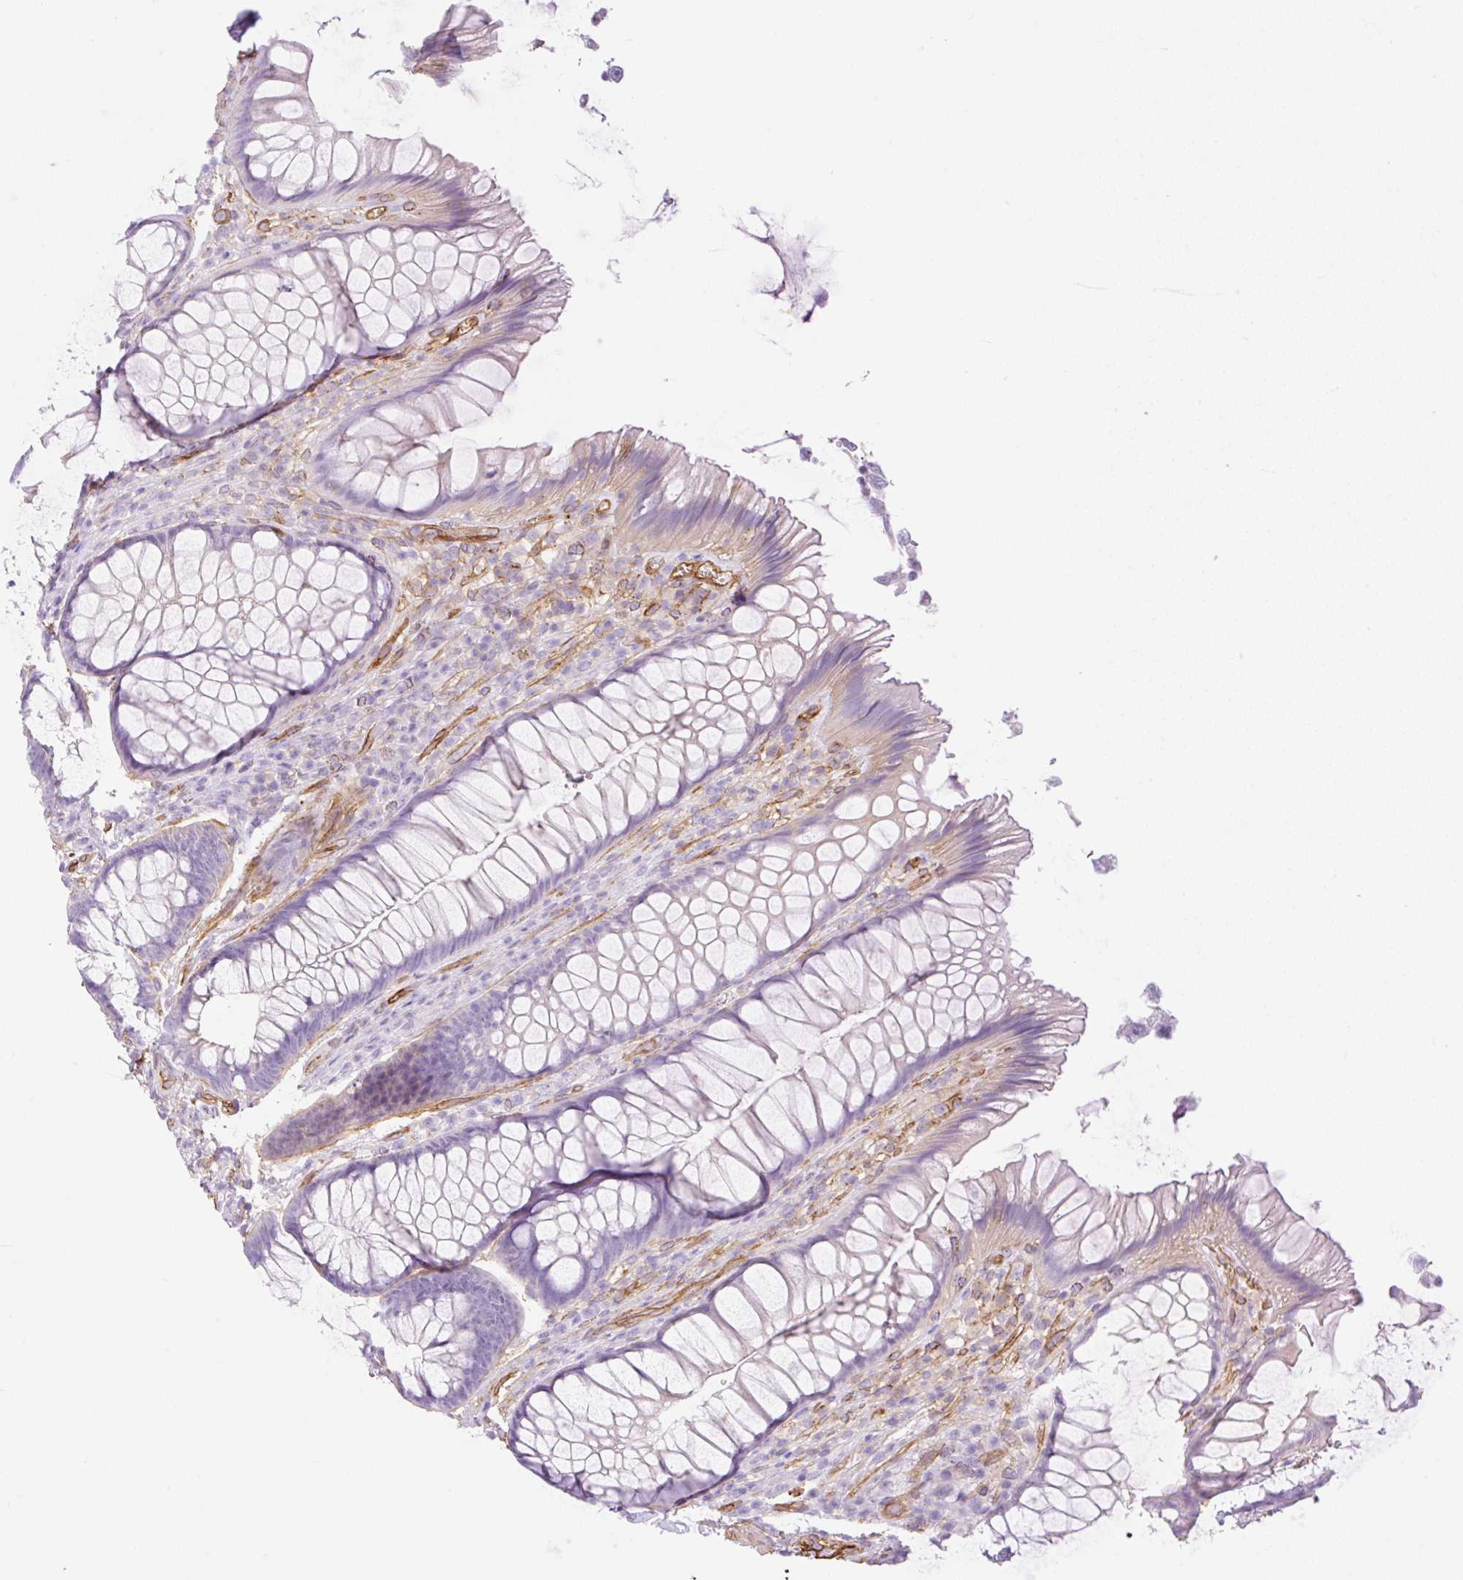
{"staining": {"intensity": "negative", "quantity": "none", "location": "none"}, "tissue": "rectum", "cell_type": "Glandular cells", "image_type": "normal", "snomed": [{"axis": "morphology", "description": "Normal tissue, NOS"}, {"axis": "topography", "description": "Rectum"}], "caption": "This image is of normal rectum stained with immunohistochemistry (IHC) to label a protein in brown with the nuclei are counter-stained blue. There is no positivity in glandular cells.", "gene": "EHD1", "patient": {"sex": "male", "age": 53}}